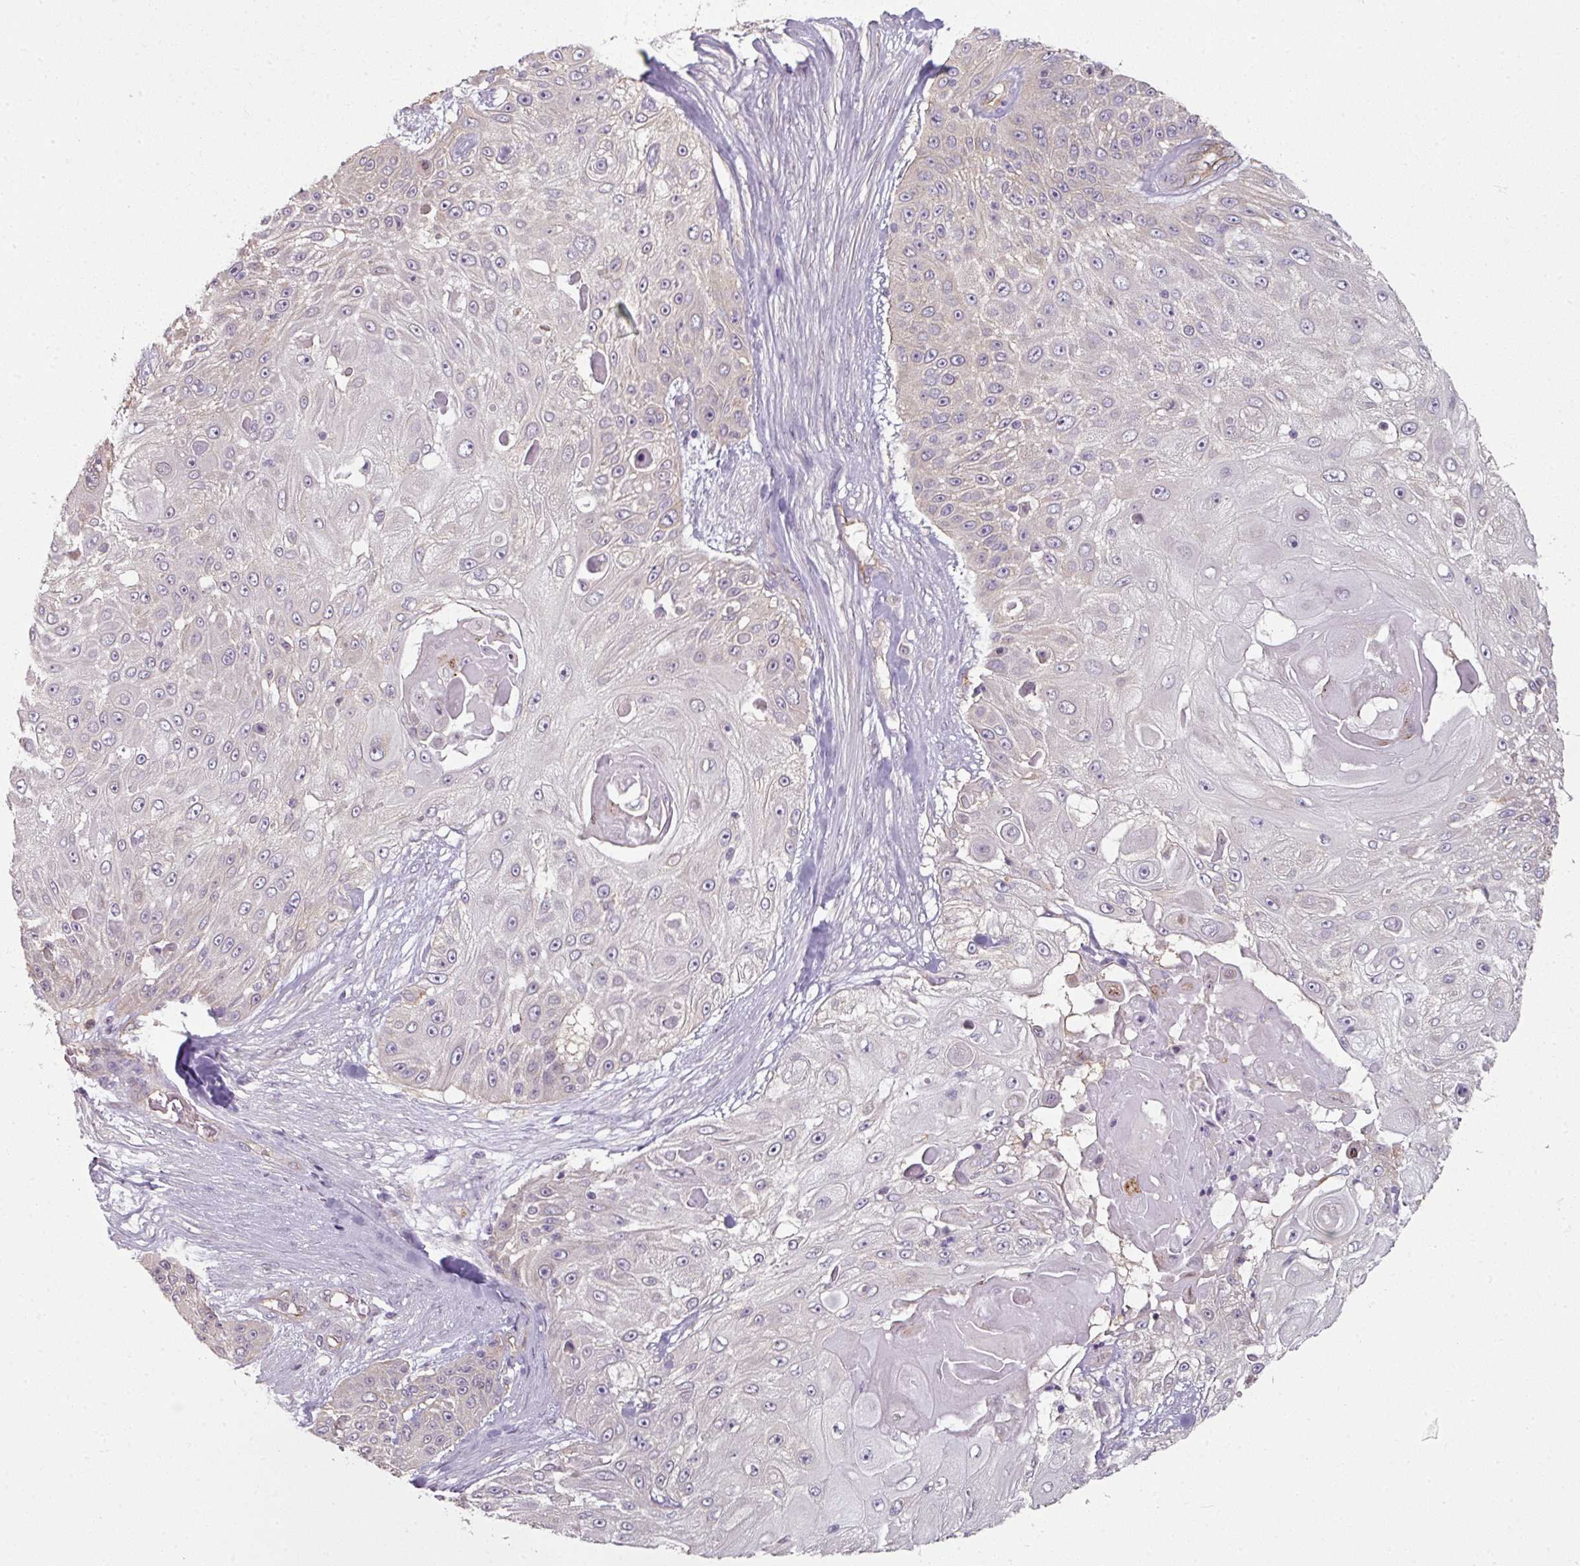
{"staining": {"intensity": "moderate", "quantity": "<25%", "location": "cytoplasmic/membranous"}, "tissue": "skin cancer", "cell_type": "Tumor cells", "image_type": "cancer", "snomed": [{"axis": "morphology", "description": "Squamous cell carcinoma, NOS"}, {"axis": "topography", "description": "Skin"}], "caption": "Human skin cancer stained with a brown dye shows moderate cytoplasmic/membranous positive staining in about <25% of tumor cells.", "gene": "C19orf33", "patient": {"sex": "female", "age": 86}}